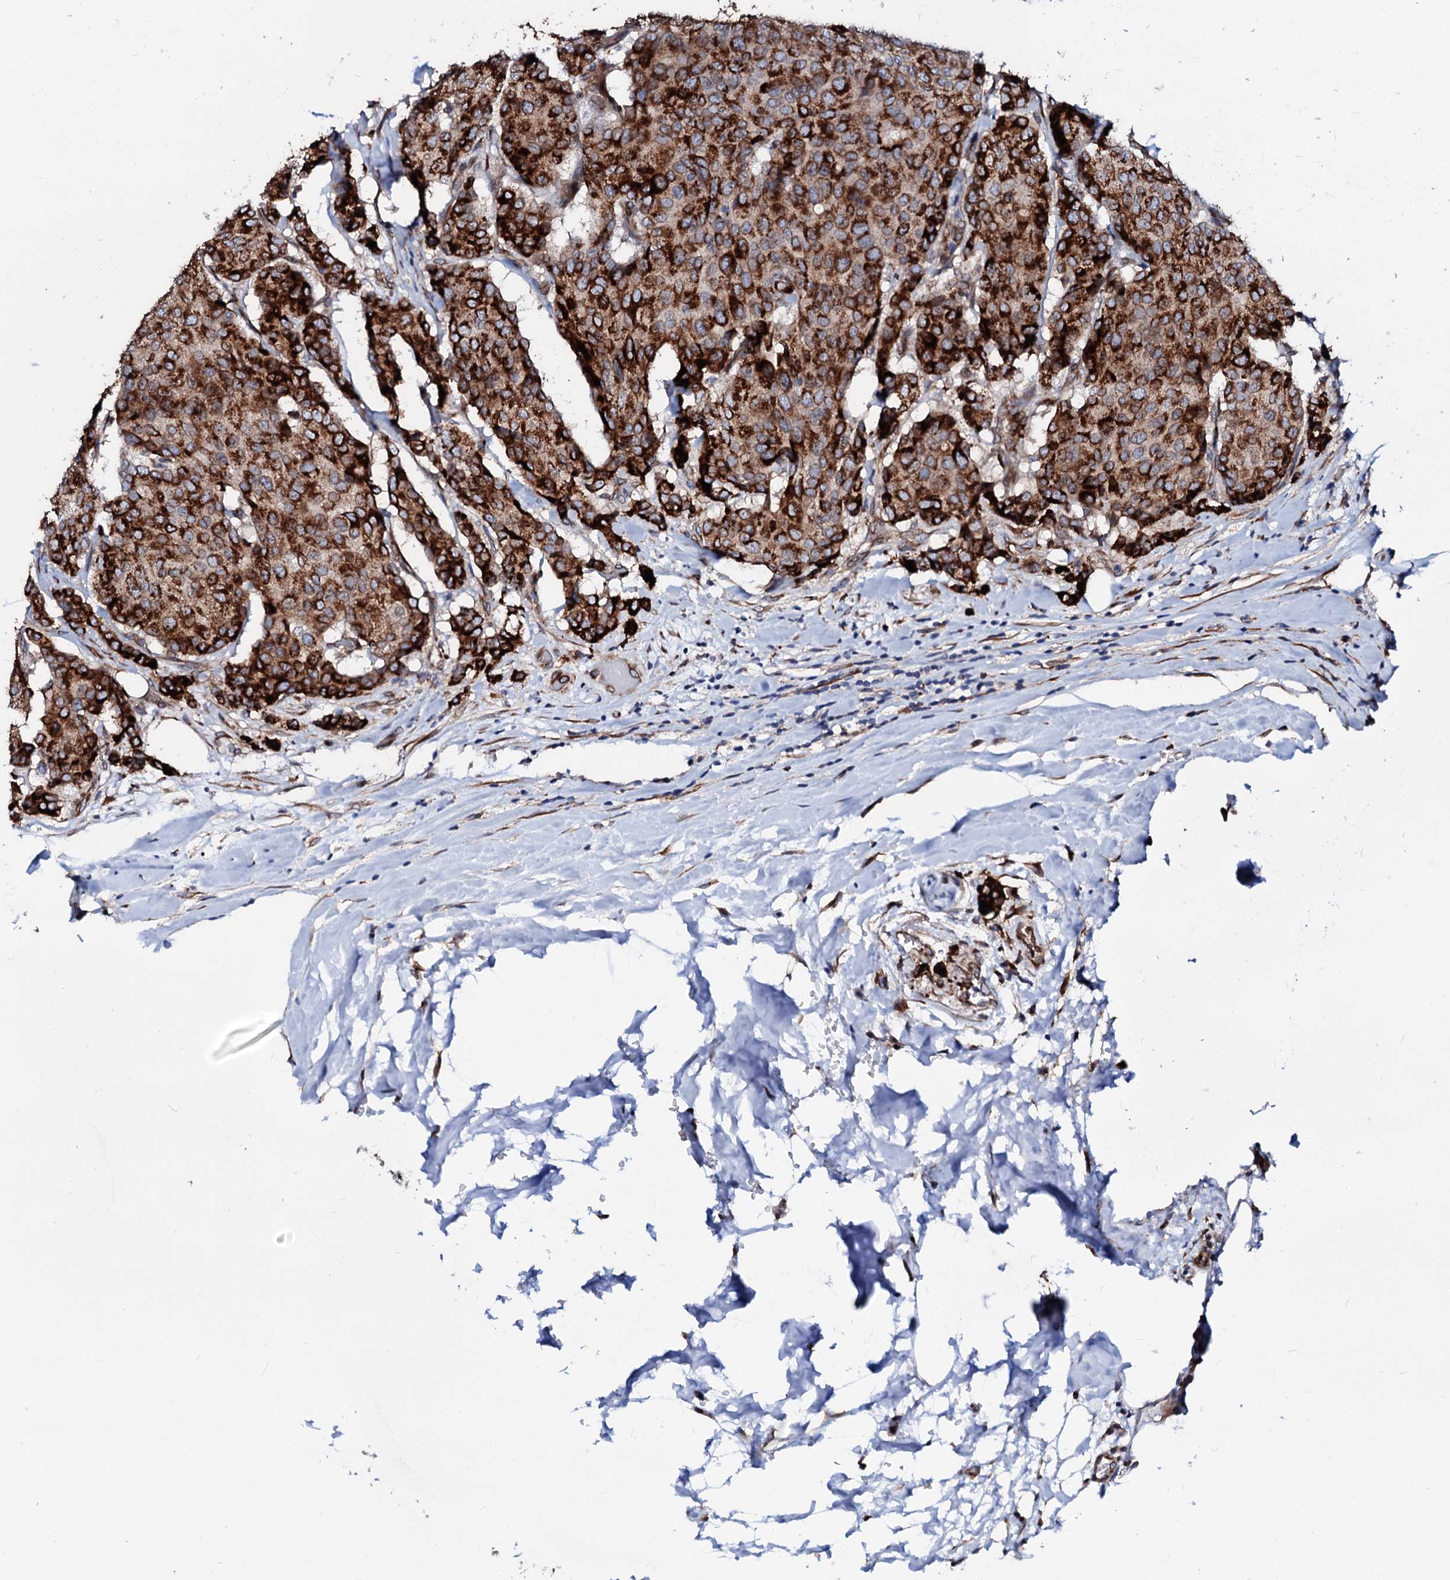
{"staining": {"intensity": "strong", "quantity": ">75%", "location": "cytoplasmic/membranous"}, "tissue": "breast cancer", "cell_type": "Tumor cells", "image_type": "cancer", "snomed": [{"axis": "morphology", "description": "Duct carcinoma"}, {"axis": "topography", "description": "Breast"}], "caption": "Protein expression analysis of infiltrating ductal carcinoma (breast) displays strong cytoplasmic/membranous expression in about >75% of tumor cells.", "gene": "TMCO3", "patient": {"sex": "female", "age": 75}}